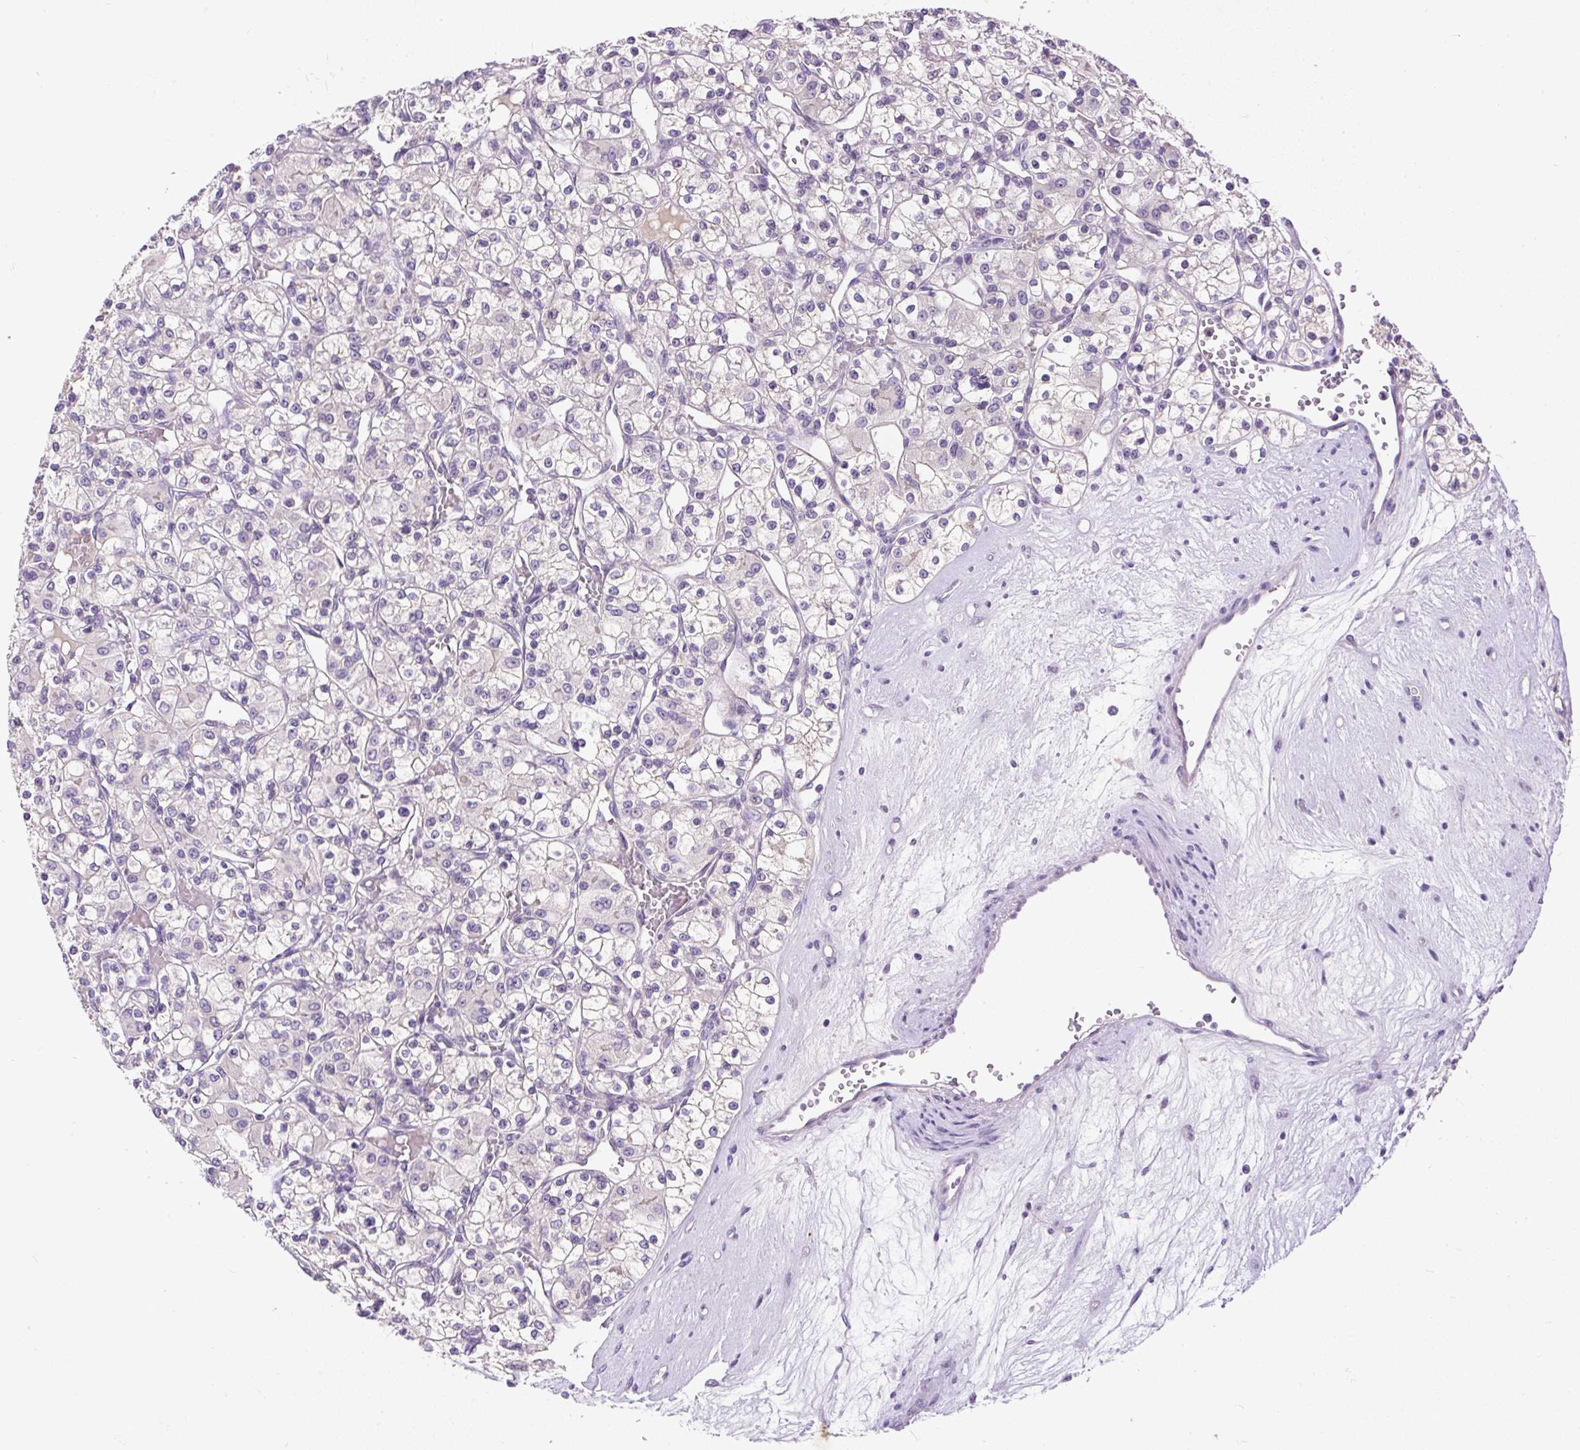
{"staining": {"intensity": "negative", "quantity": "none", "location": "none"}, "tissue": "renal cancer", "cell_type": "Tumor cells", "image_type": "cancer", "snomed": [{"axis": "morphology", "description": "Adenocarcinoma, NOS"}, {"axis": "topography", "description": "Kidney"}], "caption": "Immunohistochemical staining of renal cancer (adenocarcinoma) shows no significant staining in tumor cells.", "gene": "KRTAP20-3", "patient": {"sex": "female", "age": 59}}